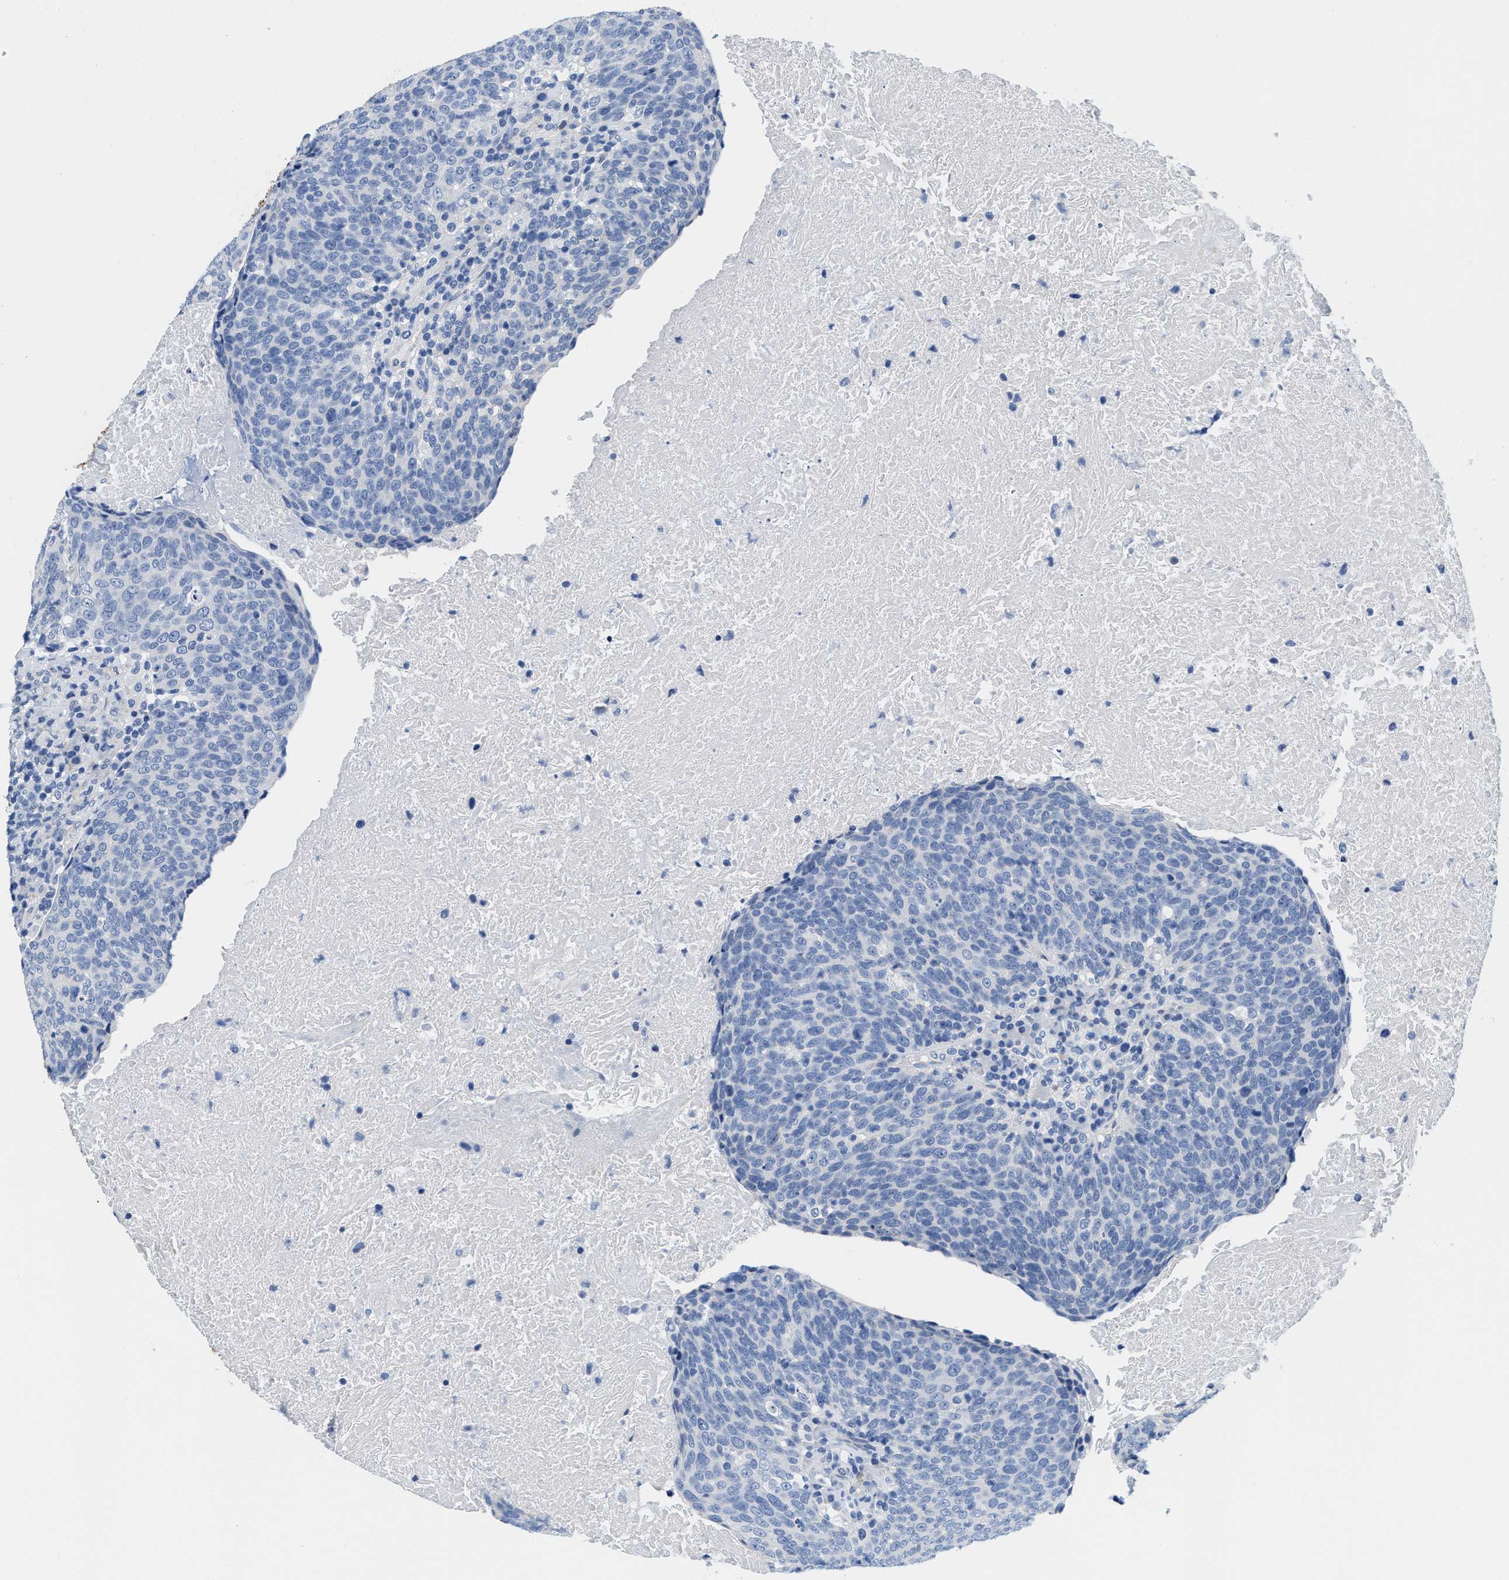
{"staining": {"intensity": "negative", "quantity": "none", "location": "none"}, "tissue": "head and neck cancer", "cell_type": "Tumor cells", "image_type": "cancer", "snomed": [{"axis": "morphology", "description": "Squamous cell carcinoma, NOS"}, {"axis": "morphology", "description": "Squamous cell carcinoma, metastatic, NOS"}, {"axis": "topography", "description": "Lymph node"}, {"axis": "topography", "description": "Head-Neck"}], "caption": "Metastatic squamous cell carcinoma (head and neck) stained for a protein using immunohistochemistry (IHC) exhibits no staining tumor cells.", "gene": "DSCAM", "patient": {"sex": "male", "age": 62}}